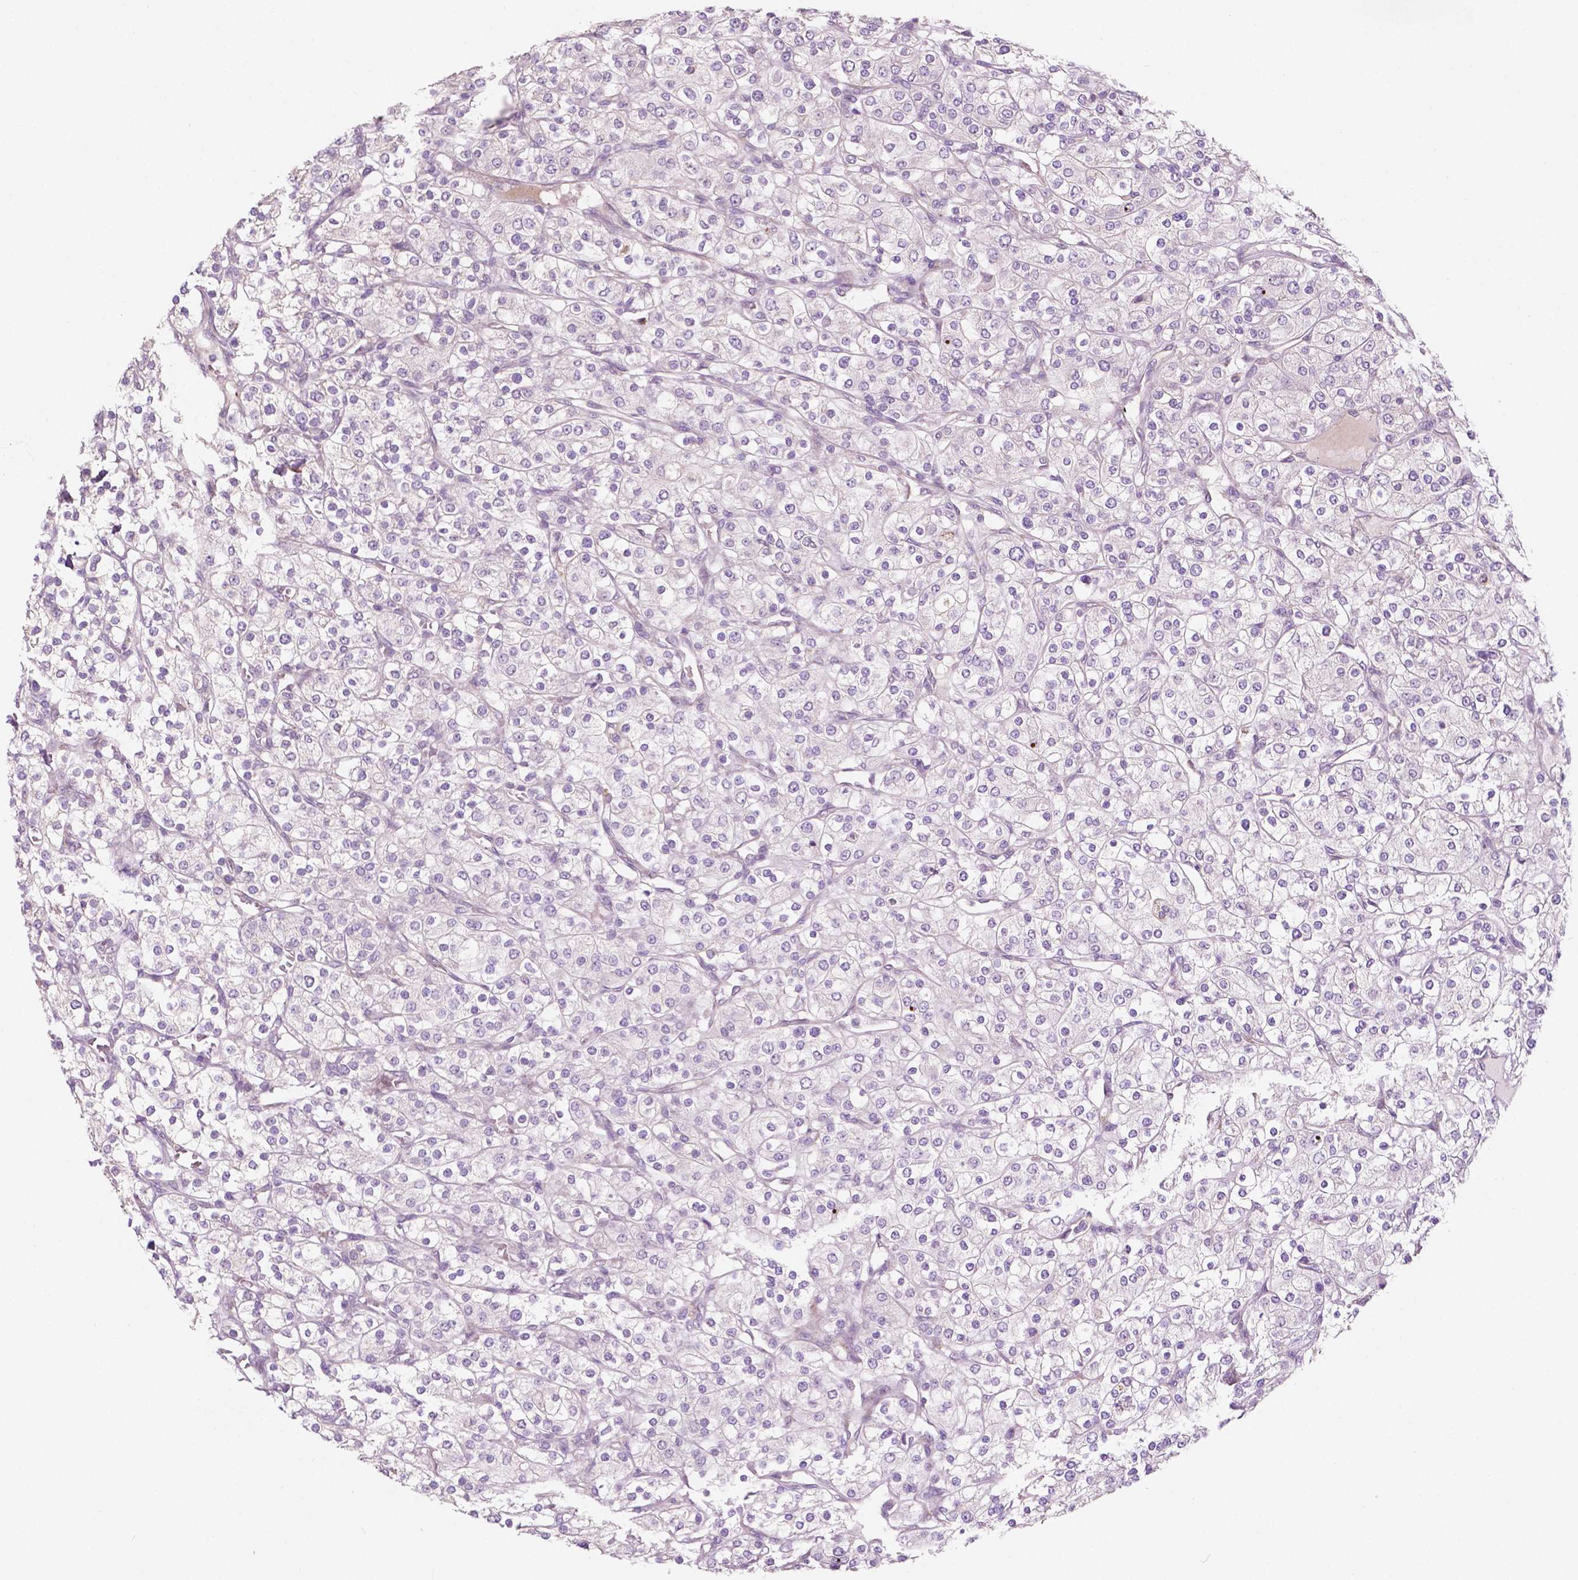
{"staining": {"intensity": "negative", "quantity": "none", "location": "none"}, "tissue": "renal cancer", "cell_type": "Tumor cells", "image_type": "cancer", "snomed": [{"axis": "morphology", "description": "Adenocarcinoma, NOS"}, {"axis": "topography", "description": "Kidney"}], "caption": "High magnification brightfield microscopy of adenocarcinoma (renal) stained with DAB (brown) and counterstained with hematoxylin (blue): tumor cells show no significant expression. The staining was performed using DAB to visualize the protein expression in brown, while the nuclei were stained in blue with hematoxylin (Magnification: 20x).", "gene": "LRP1B", "patient": {"sex": "male", "age": 80}}